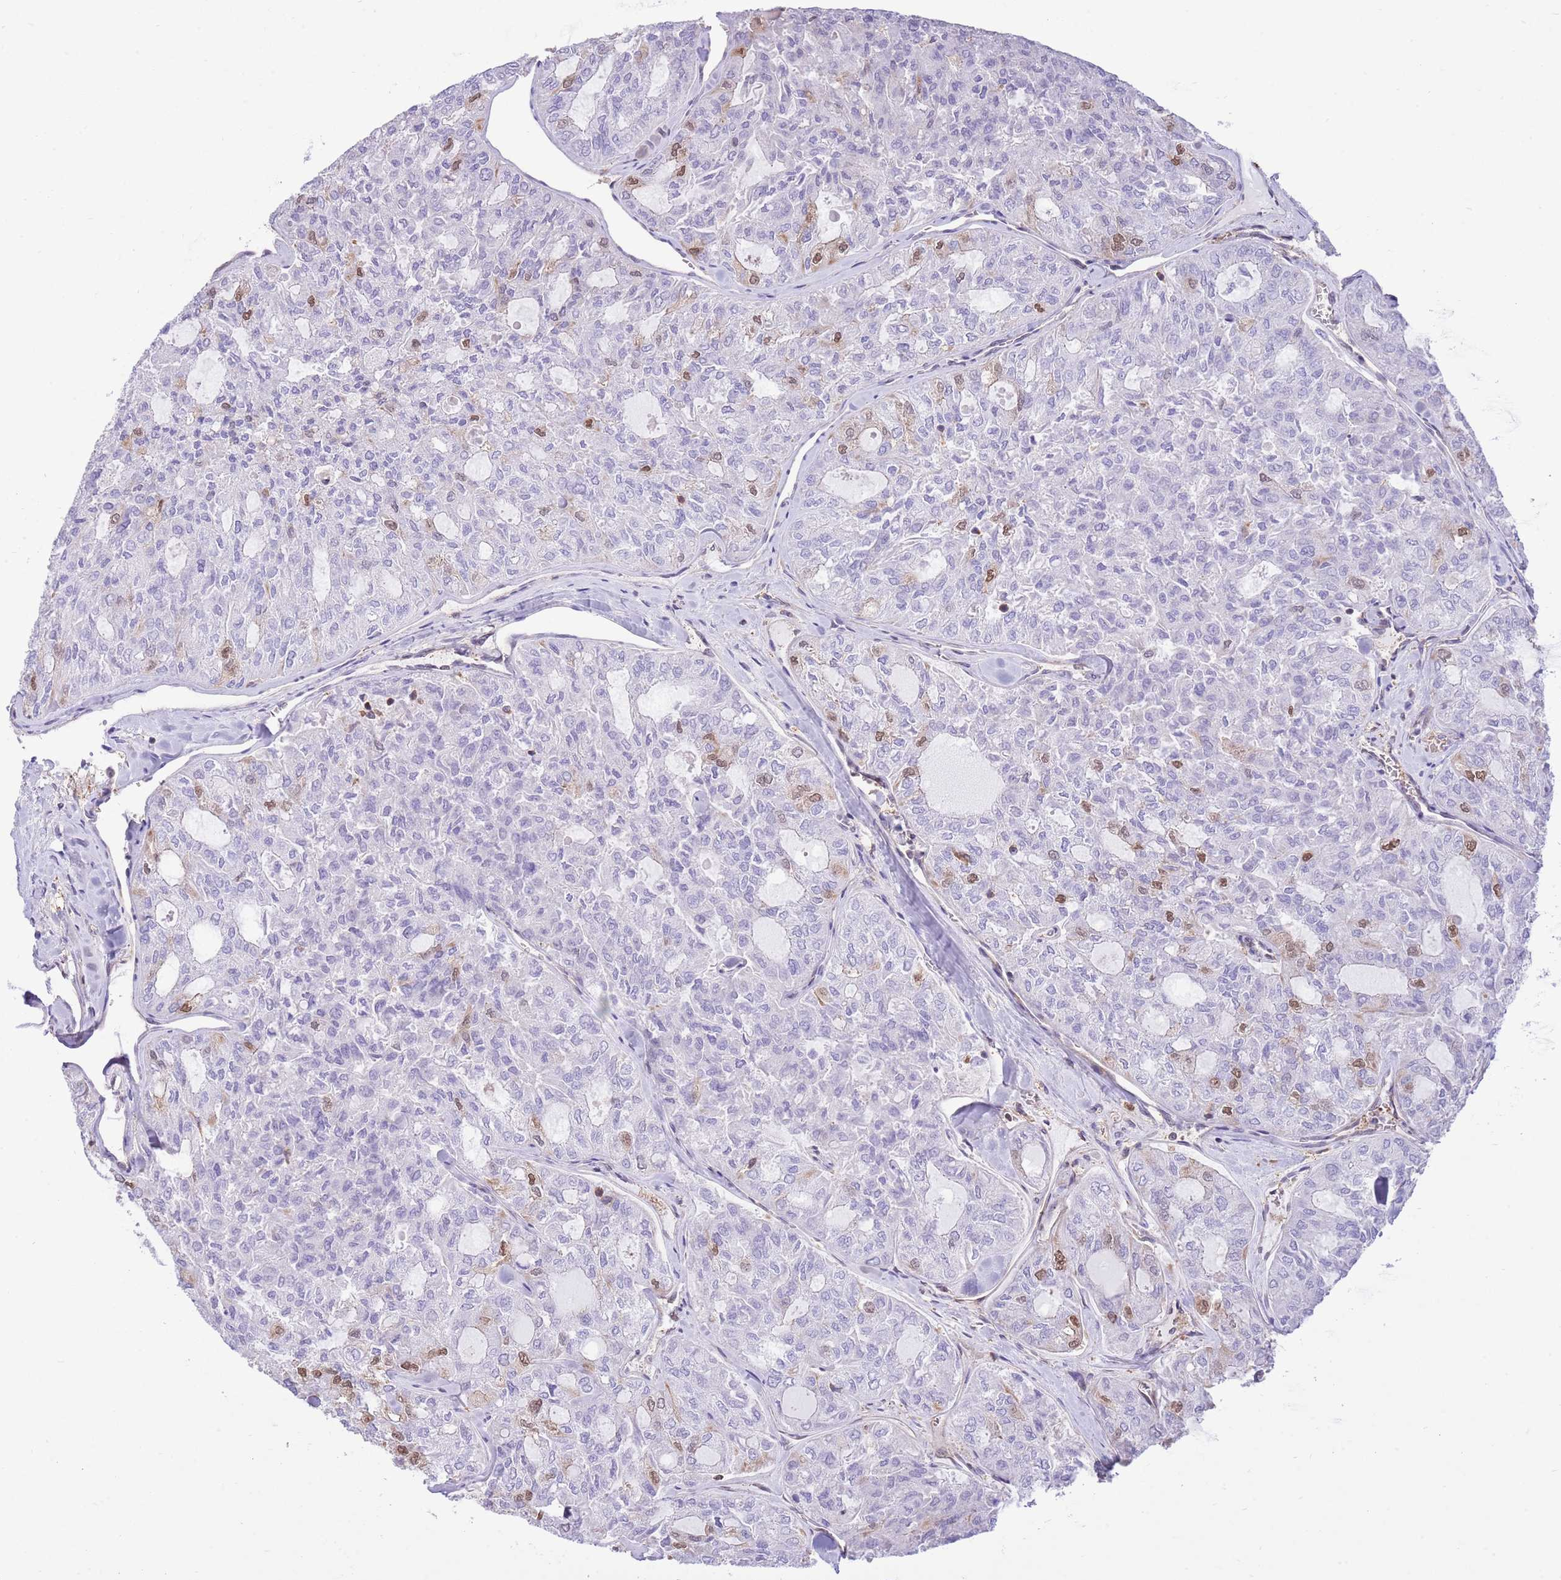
{"staining": {"intensity": "moderate", "quantity": "<25%", "location": "nuclear"}, "tissue": "thyroid cancer", "cell_type": "Tumor cells", "image_type": "cancer", "snomed": [{"axis": "morphology", "description": "Follicular adenoma carcinoma, NOS"}, {"axis": "topography", "description": "Thyroid gland"}], "caption": "DAB (3,3'-diaminobenzidine) immunohistochemical staining of human follicular adenoma carcinoma (thyroid) displays moderate nuclear protein expression in approximately <25% of tumor cells. (DAB (3,3'-diaminobenzidine) = brown stain, brightfield microscopy at high magnification).", "gene": "NSFL1C", "patient": {"sex": "male", "age": 75}}